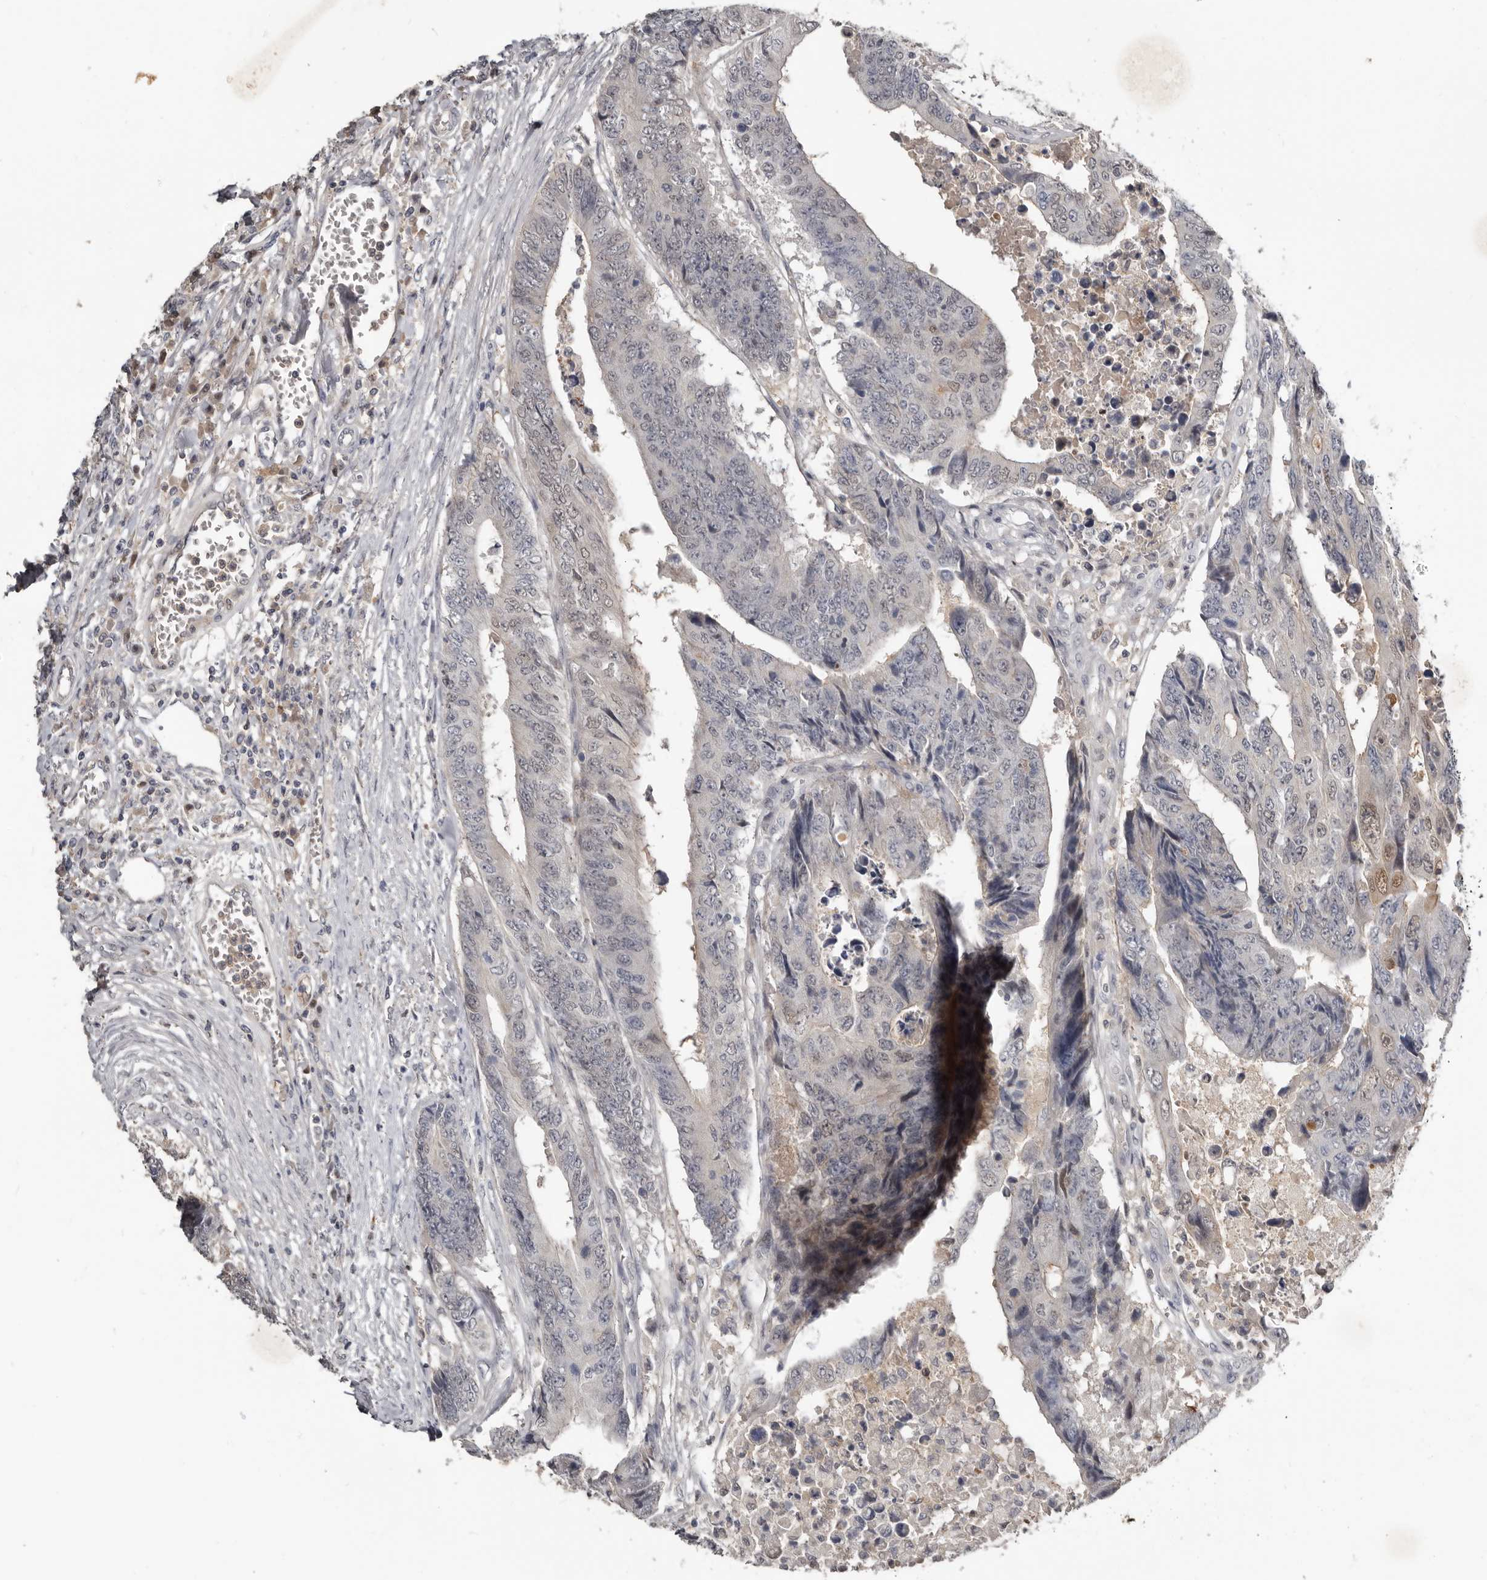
{"staining": {"intensity": "negative", "quantity": "none", "location": "none"}, "tissue": "colorectal cancer", "cell_type": "Tumor cells", "image_type": "cancer", "snomed": [{"axis": "morphology", "description": "Adenocarcinoma, NOS"}, {"axis": "topography", "description": "Rectum"}], "caption": "Immunohistochemistry (IHC) histopathology image of colorectal cancer (adenocarcinoma) stained for a protein (brown), which reveals no positivity in tumor cells.", "gene": "RBKS", "patient": {"sex": "male", "age": 84}}